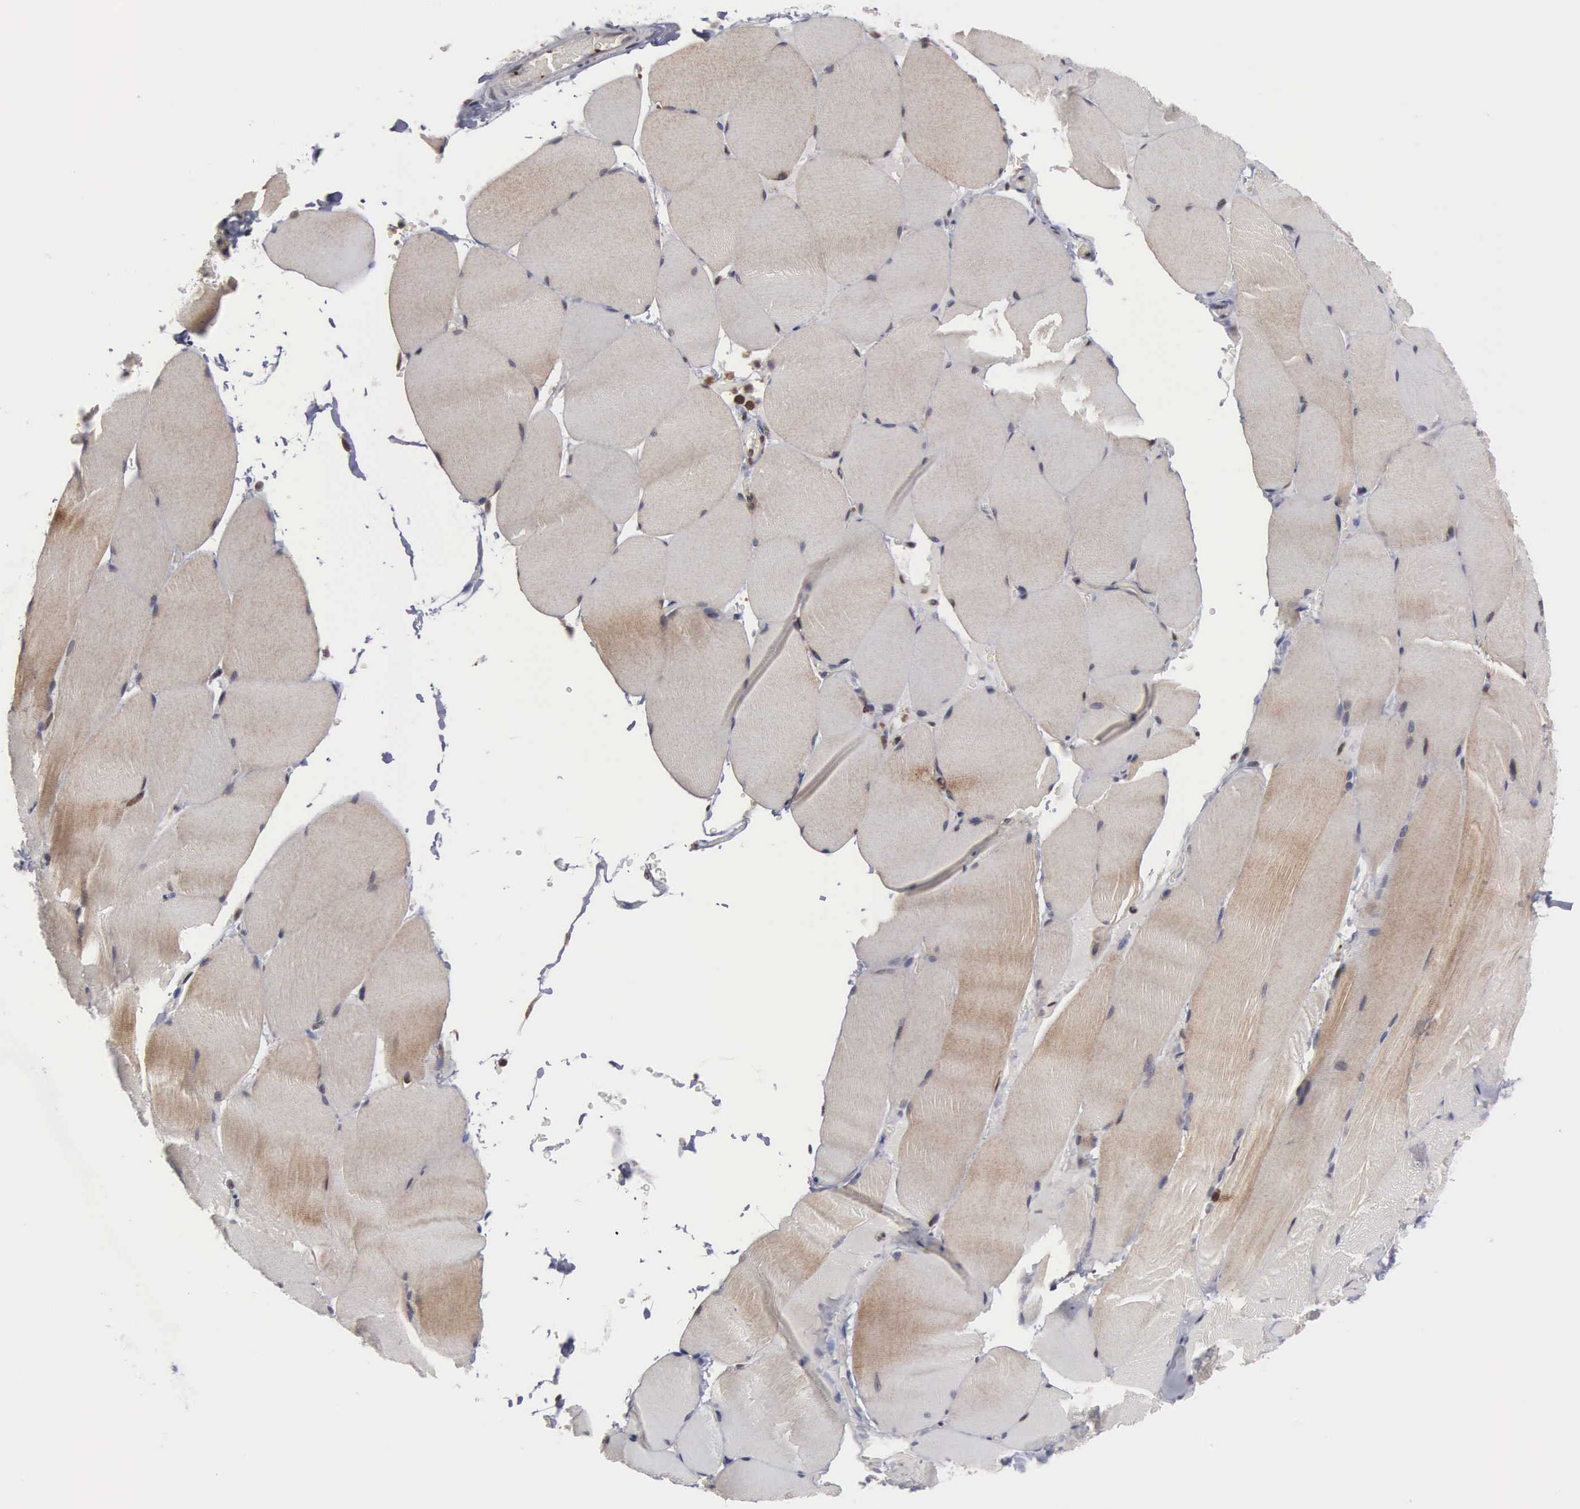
{"staining": {"intensity": "weak", "quantity": "25%-75%", "location": "cytoplasmic/membranous"}, "tissue": "skeletal muscle", "cell_type": "Myocytes", "image_type": "normal", "snomed": [{"axis": "morphology", "description": "Normal tissue, NOS"}, {"axis": "topography", "description": "Skeletal muscle"}], "caption": "A low amount of weak cytoplasmic/membranous staining is identified in approximately 25%-75% of myocytes in benign skeletal muscle.", "gene": "TRMT5", "patient": {"sex": "male", "age": 71}}